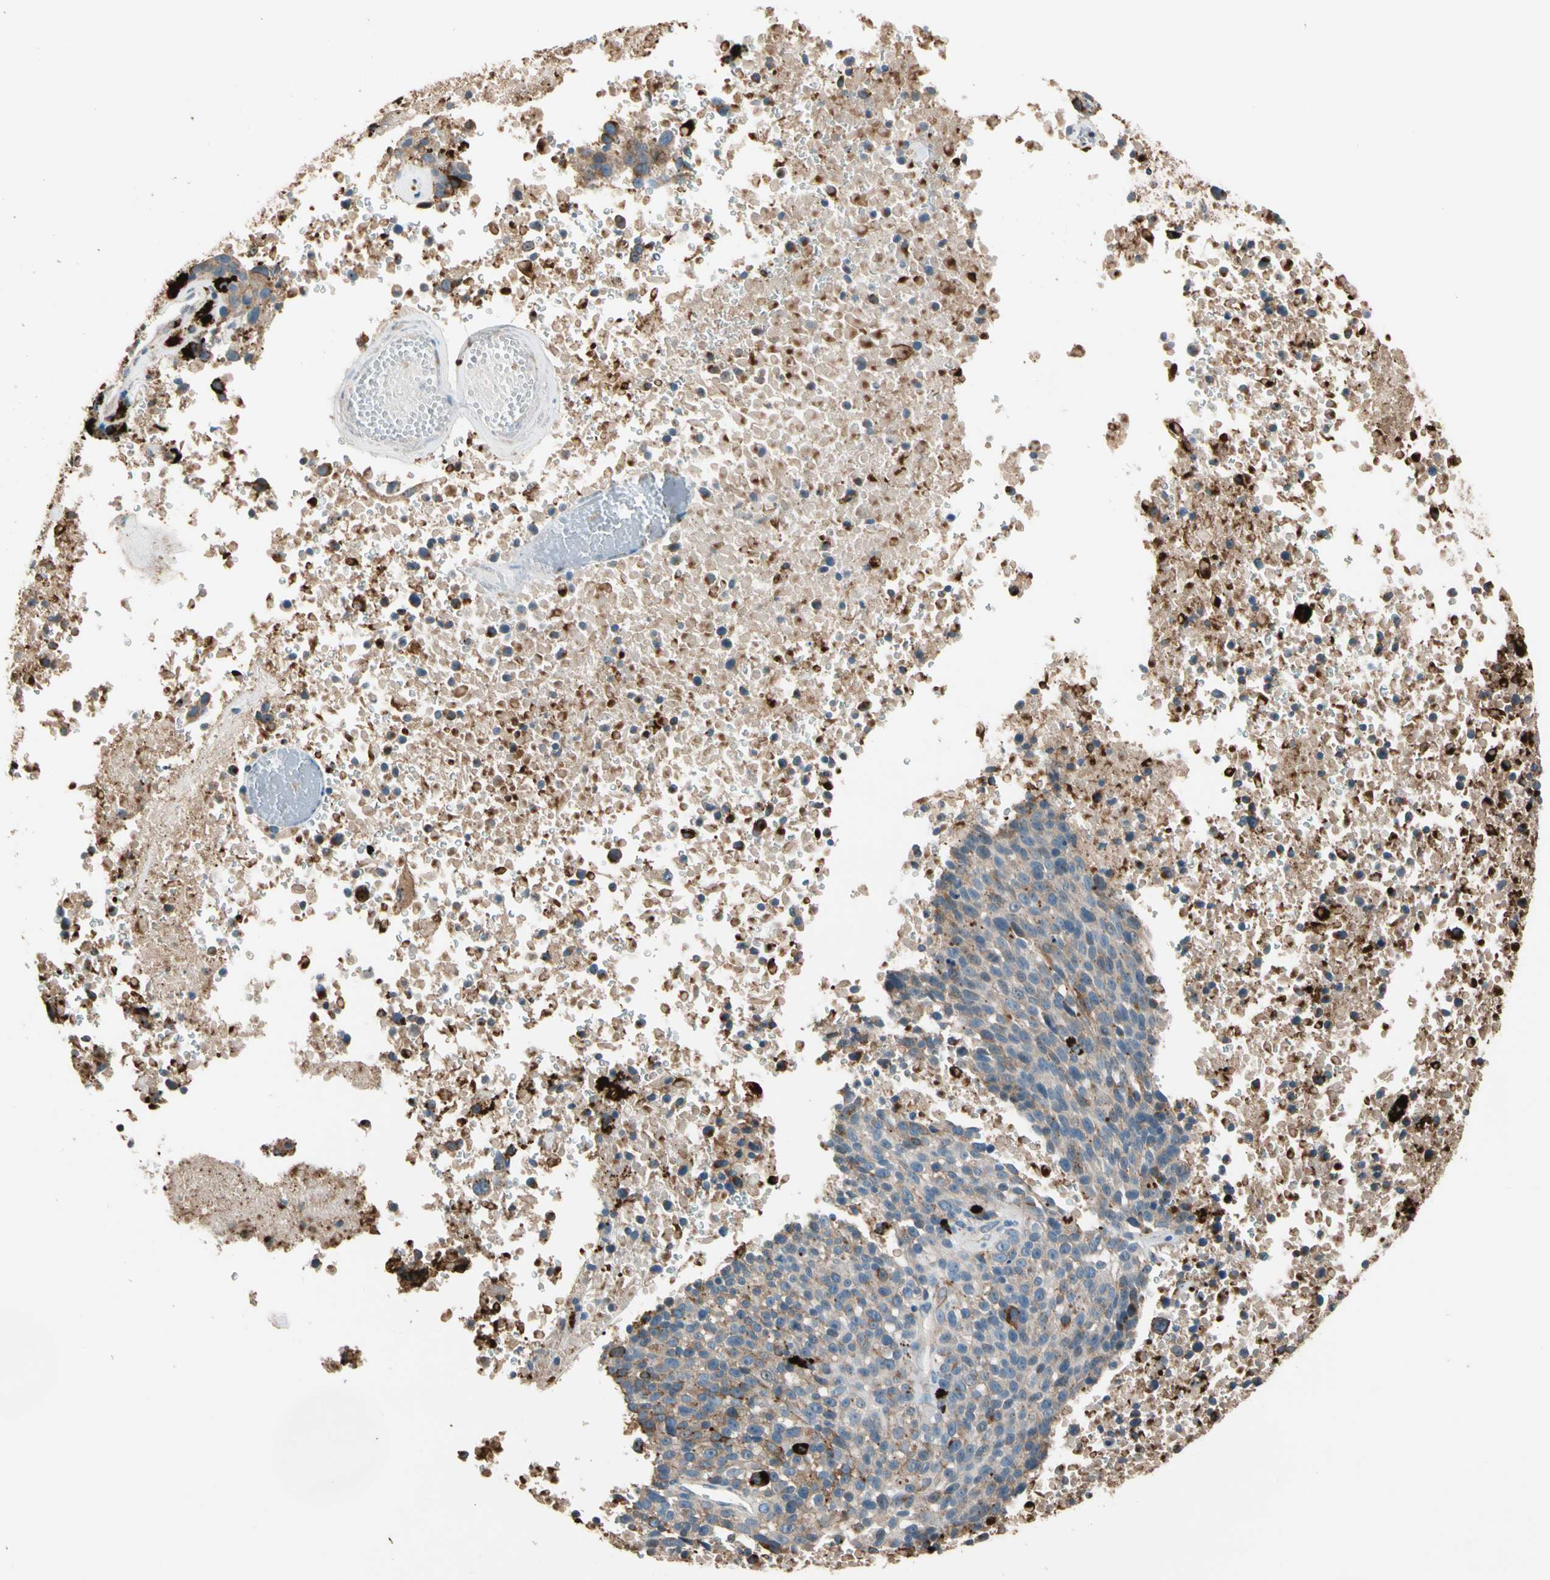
{"staining": {"intensity": "strong", "quantity": "<25%", "location": "cytoplasmic/membranous"}, "tissue": "melanoma", "cell_type": "Tumor cells", "image_type": "cancer", "snomed": [{"axis": "morphology", "description": "Malignant melanoma, Metastatic site"}, {"axis": "topography", "description": "Cerebral cortex"}], "caption": "Human melanoma stained with a protein marker exhibits strong staining in tumor cells.", "gene": "GM2A", "patient": {"sex": "female", "age": 52}}